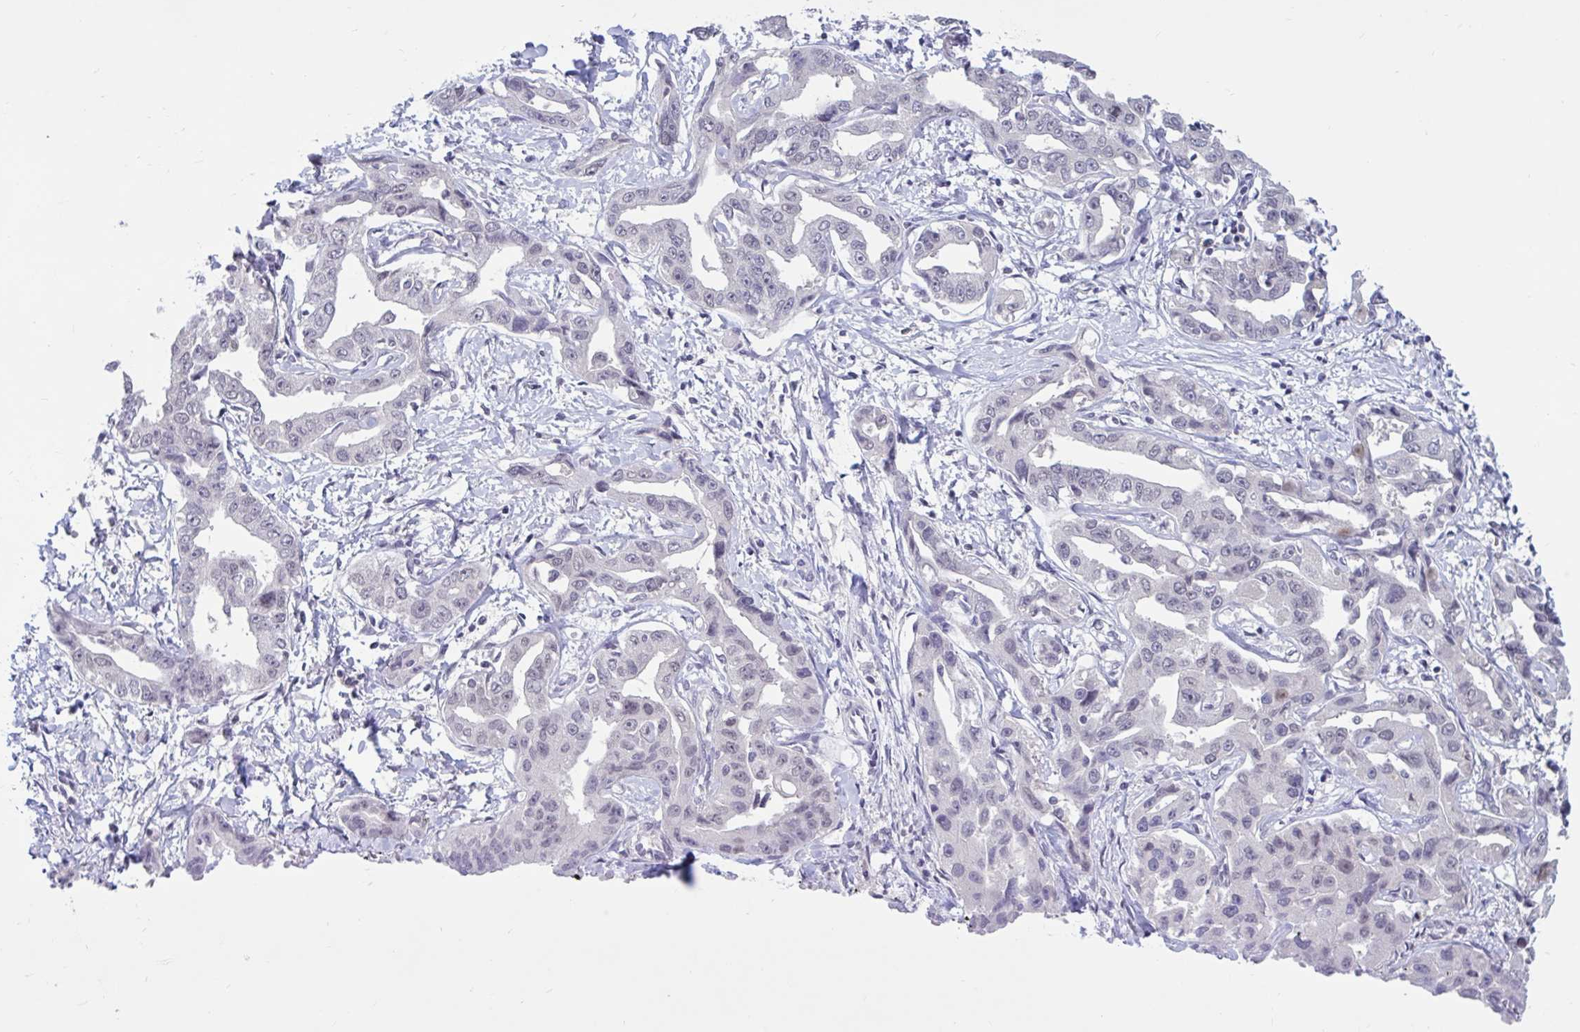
{"staining": {"intensity": "negative", "quantity": "none", "location": "none"}, "tissue": "liver cancer", "cell_type": "Tumor cells", "image_type": "cancer", "snomed": [{"axis": "morphology", "description": "Cholangiocarcinoma"}, {"axis": "topography", "description": "Liver"}], "caption": "IHC of human liver cancer (cholangiocarcinoma) exhibits no positivity in tumor cells.", "gene": "ARPP19", "patient": {"sex": "male", "age": 59}}